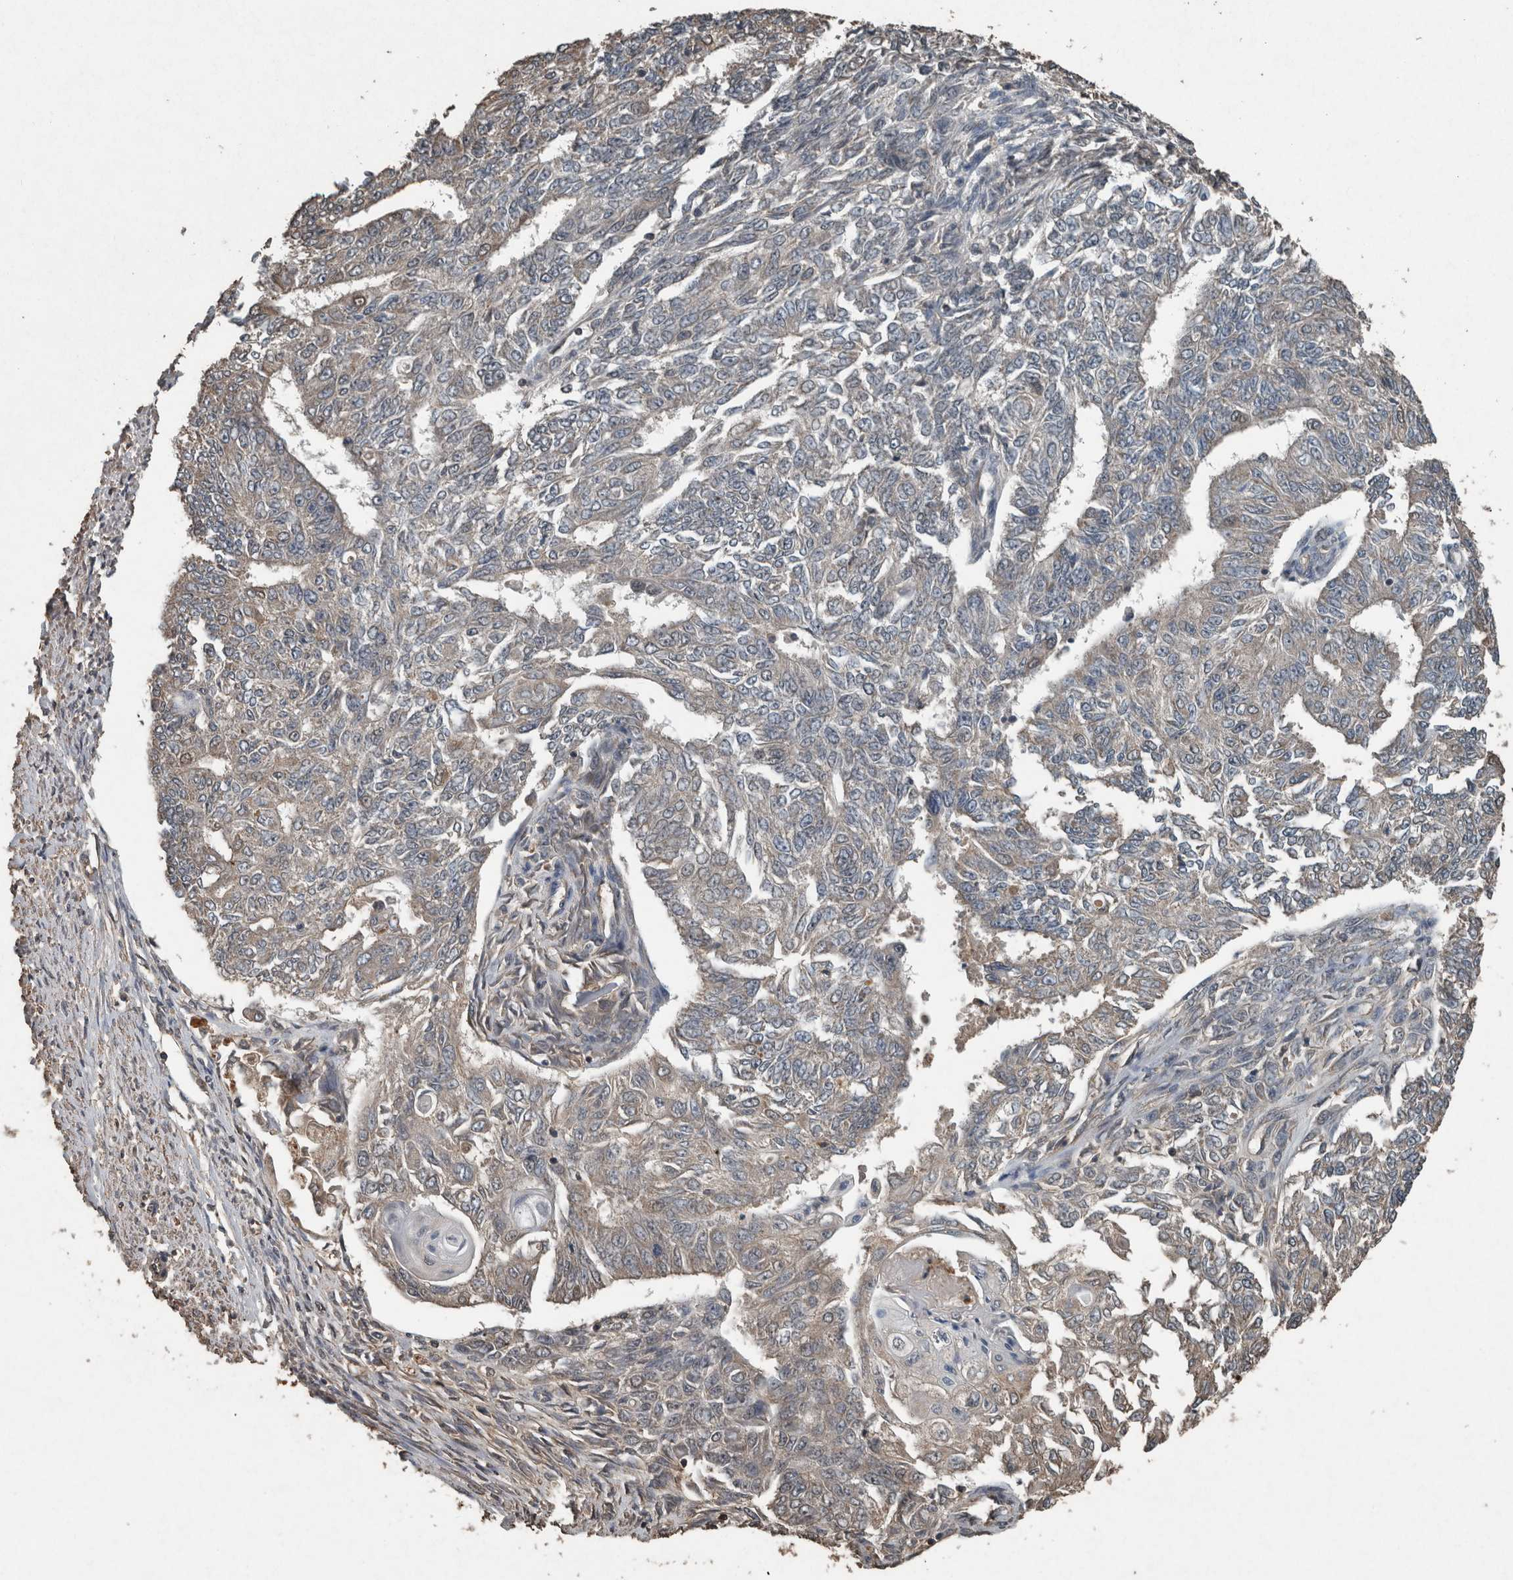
{"staining": {"intensity": "weak", "quantity": "25%-75%", "location": "cytoplasmic/membranous"}, "tissue": "endometrial cancer", "cell_type": "Tumor cells", "image_type": "cancer", "snomed": [{"axis": "morphology", "description": "Adenocarcinoma, NOS"}, {"axis": "topography", "description": "Endometrium"}], "caption": "Protein staining of adenocarcinoma (endometrial) tissue reveals weak cytoplasmic/membranous staining in approximately 25%-75% of tumor cells.", "gene": "FGFRL1", "patient": {"sex": "female", "age": 32}}